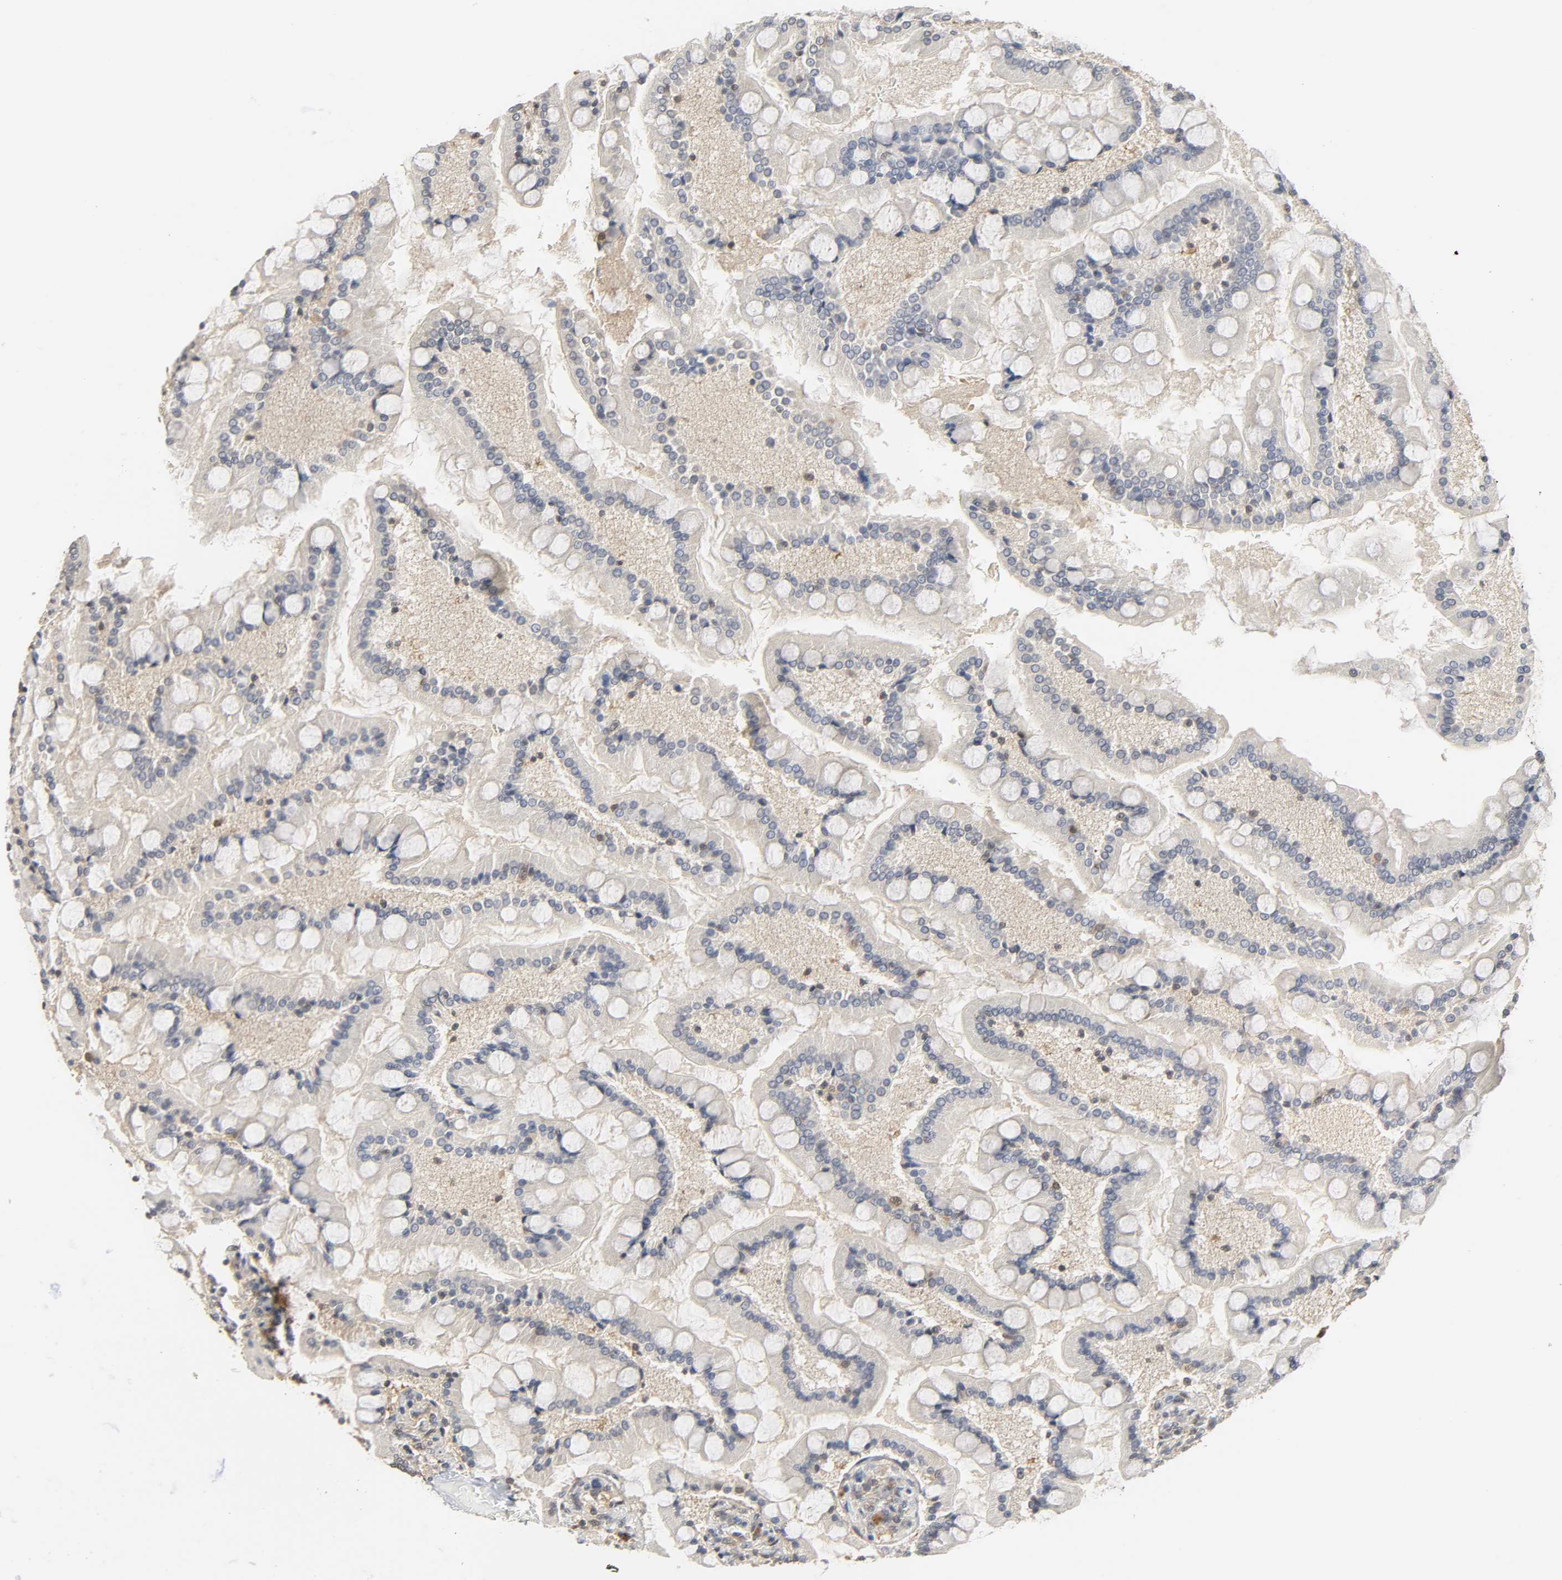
{"staining": {"intensity": "weak", "quantity": "25%-75%", "location": "cytoplasmic/membranous"}, "tissue": "small intestine", "cell_type": "Glandular cells", "image_type": "normal", "snomed": [{"axis": "morphology", "description": "Normal tissue, NOS"}, {"axis": "topography", "description": "Small intestine"}], "caption": "Normal small intestine exhibits weak cytoplasmic/membranous staining in about 25%-75% of glandular cells, visualized by immunohistochemistry. The protein of interest is stained brown, and the nuclei are stained in blue (DAB IHC with brightfield microscopy, high magnification).", "gene": "MIF", "patient": {"sex": "male", "age": 41}}